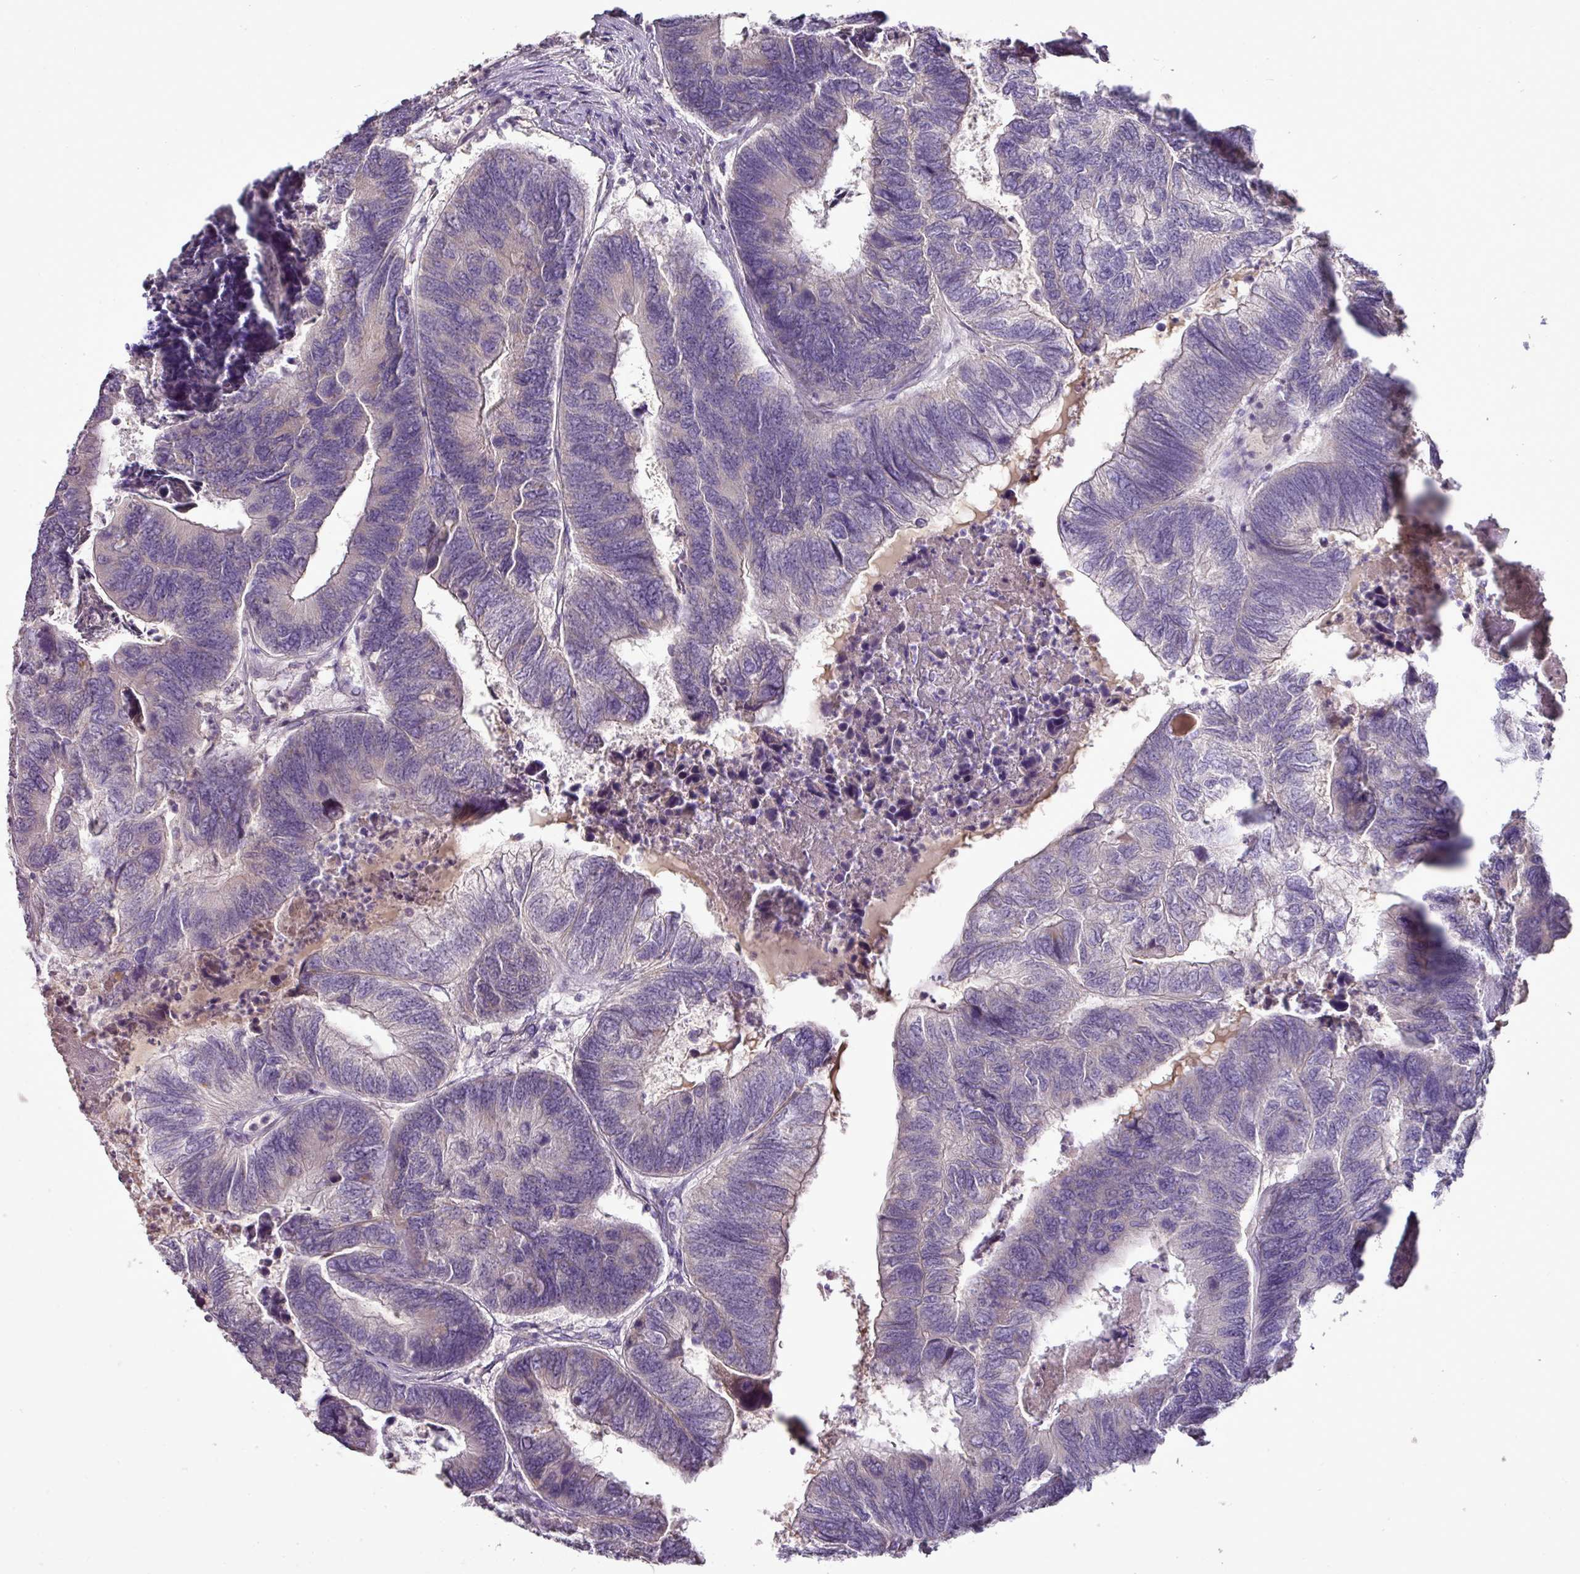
{"staining": {"intensity": "negative", "quantity": "none", "location": "none"}, "tissue": "colorectal cancer", "cell_type": "Tumor cells", "image_type": "cancer", "snomed": [{"axis": "morphology", "description": "Adenocarcinoma, NOS"}, {"axis": "topography", "description": "Colon"}], "caption": "An immunohistochemistry (IHC) image of adenocarcinoma (colorectal) is shown. There is no staining in tumor cells of adenocarcinoma (colorectal).", "gene": "BRINP2", "patient": {"sex": "female", "age": 67}}